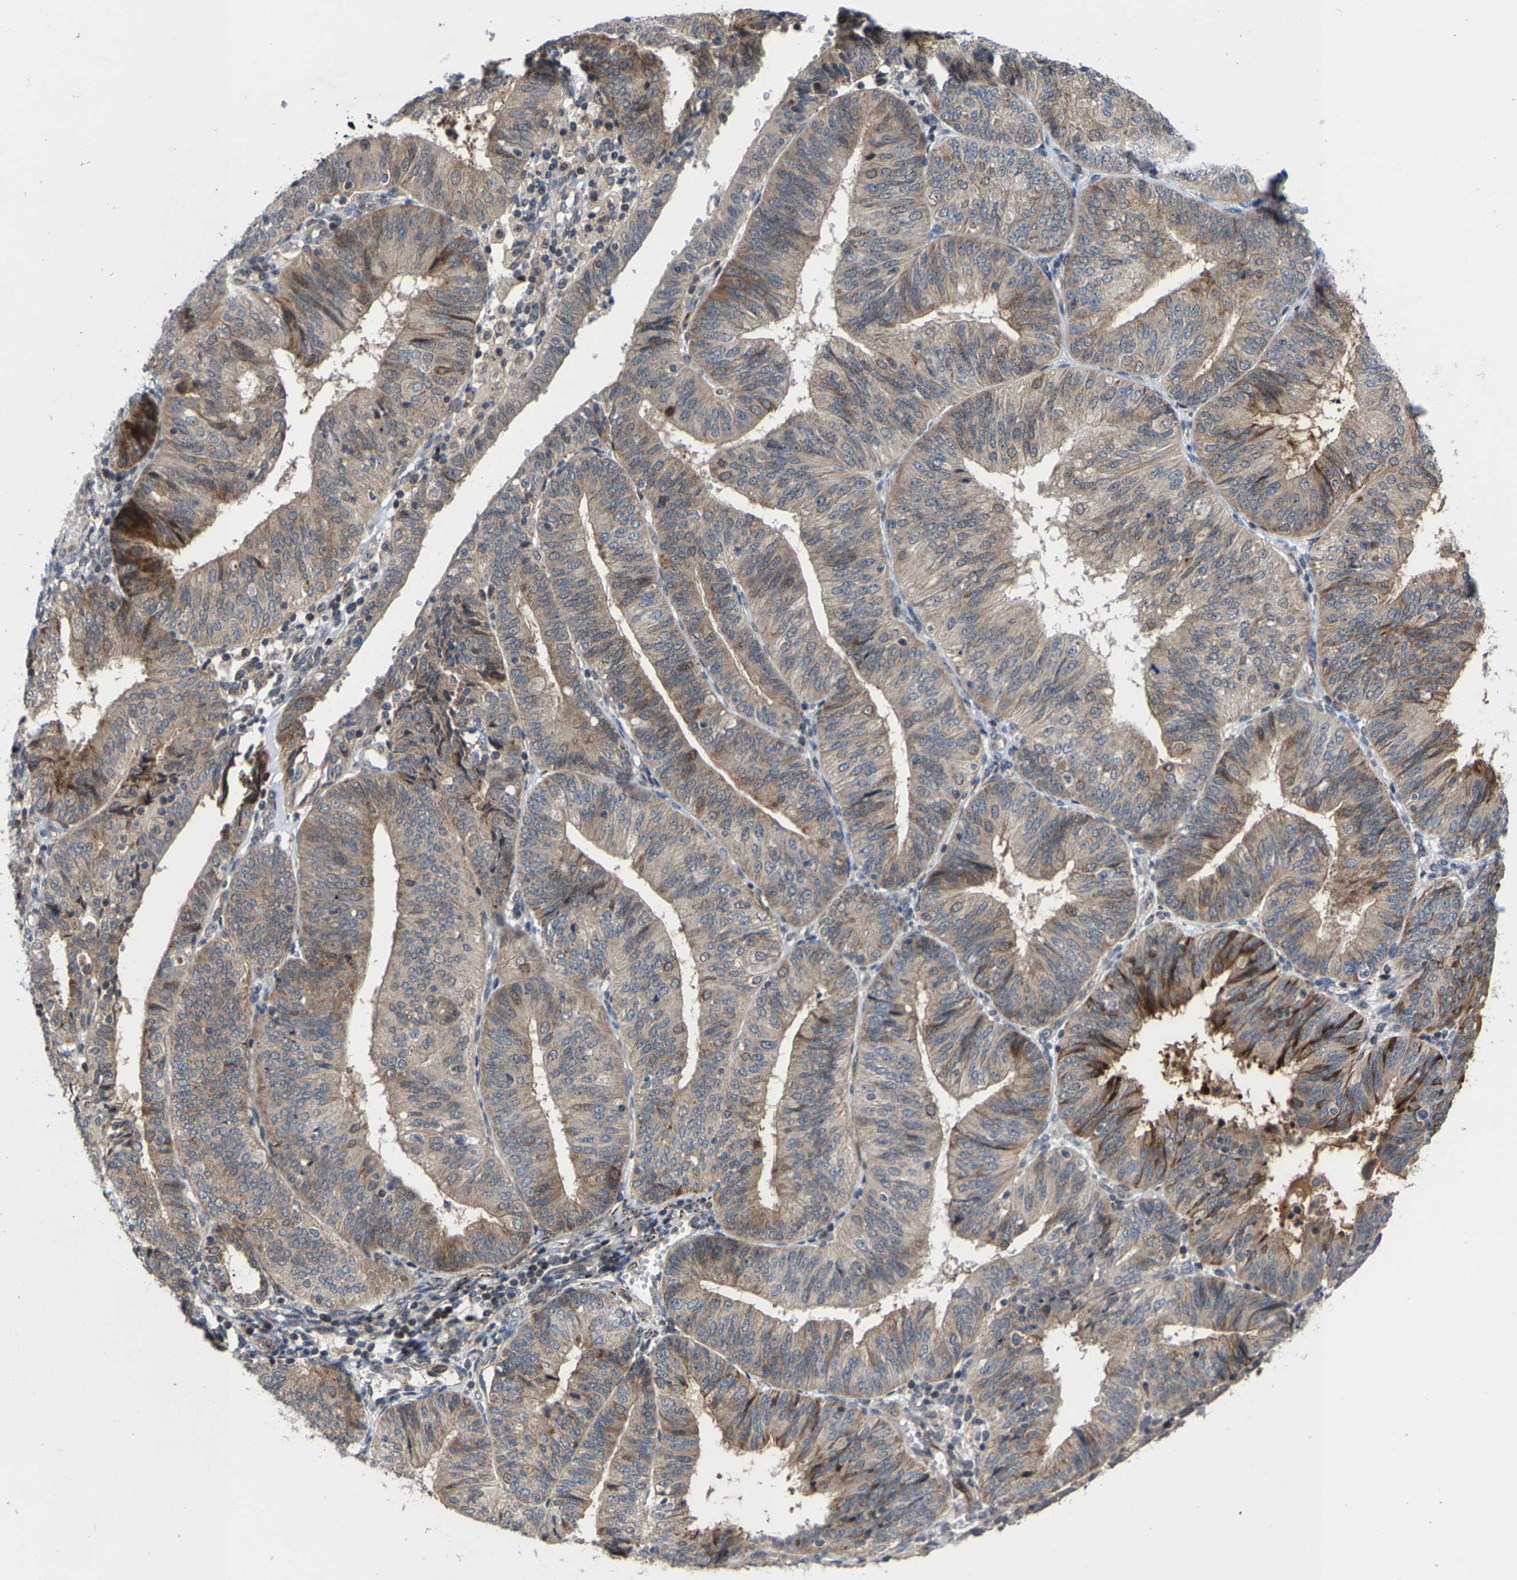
{"staining": {"intensity": "moderate", "quantity": ">75%", "location": "cytoplasmic/membranous"}, "tissue": "endometrial cancer", "cell_type": "Tumor cells", "image_type": "cancer", "snomed": [{"axis": "morphology", "description": "Adenocarcinoma, NOS"}, {"axis": "topography", "description": "Endometrium"}], "caption": "Brown immunohistochemical staining in human adenocarcinoma (endometrial) demonstrates moderate cytoplasmic/membranous positivity in about >75% of tumor cells. Using DAB (brown) and hematoxylin (blue) stains, captured at high magnification using brightfield microscopy.", "gene": "TDRKH", "patient": {"sex": "female", "age": 58}}